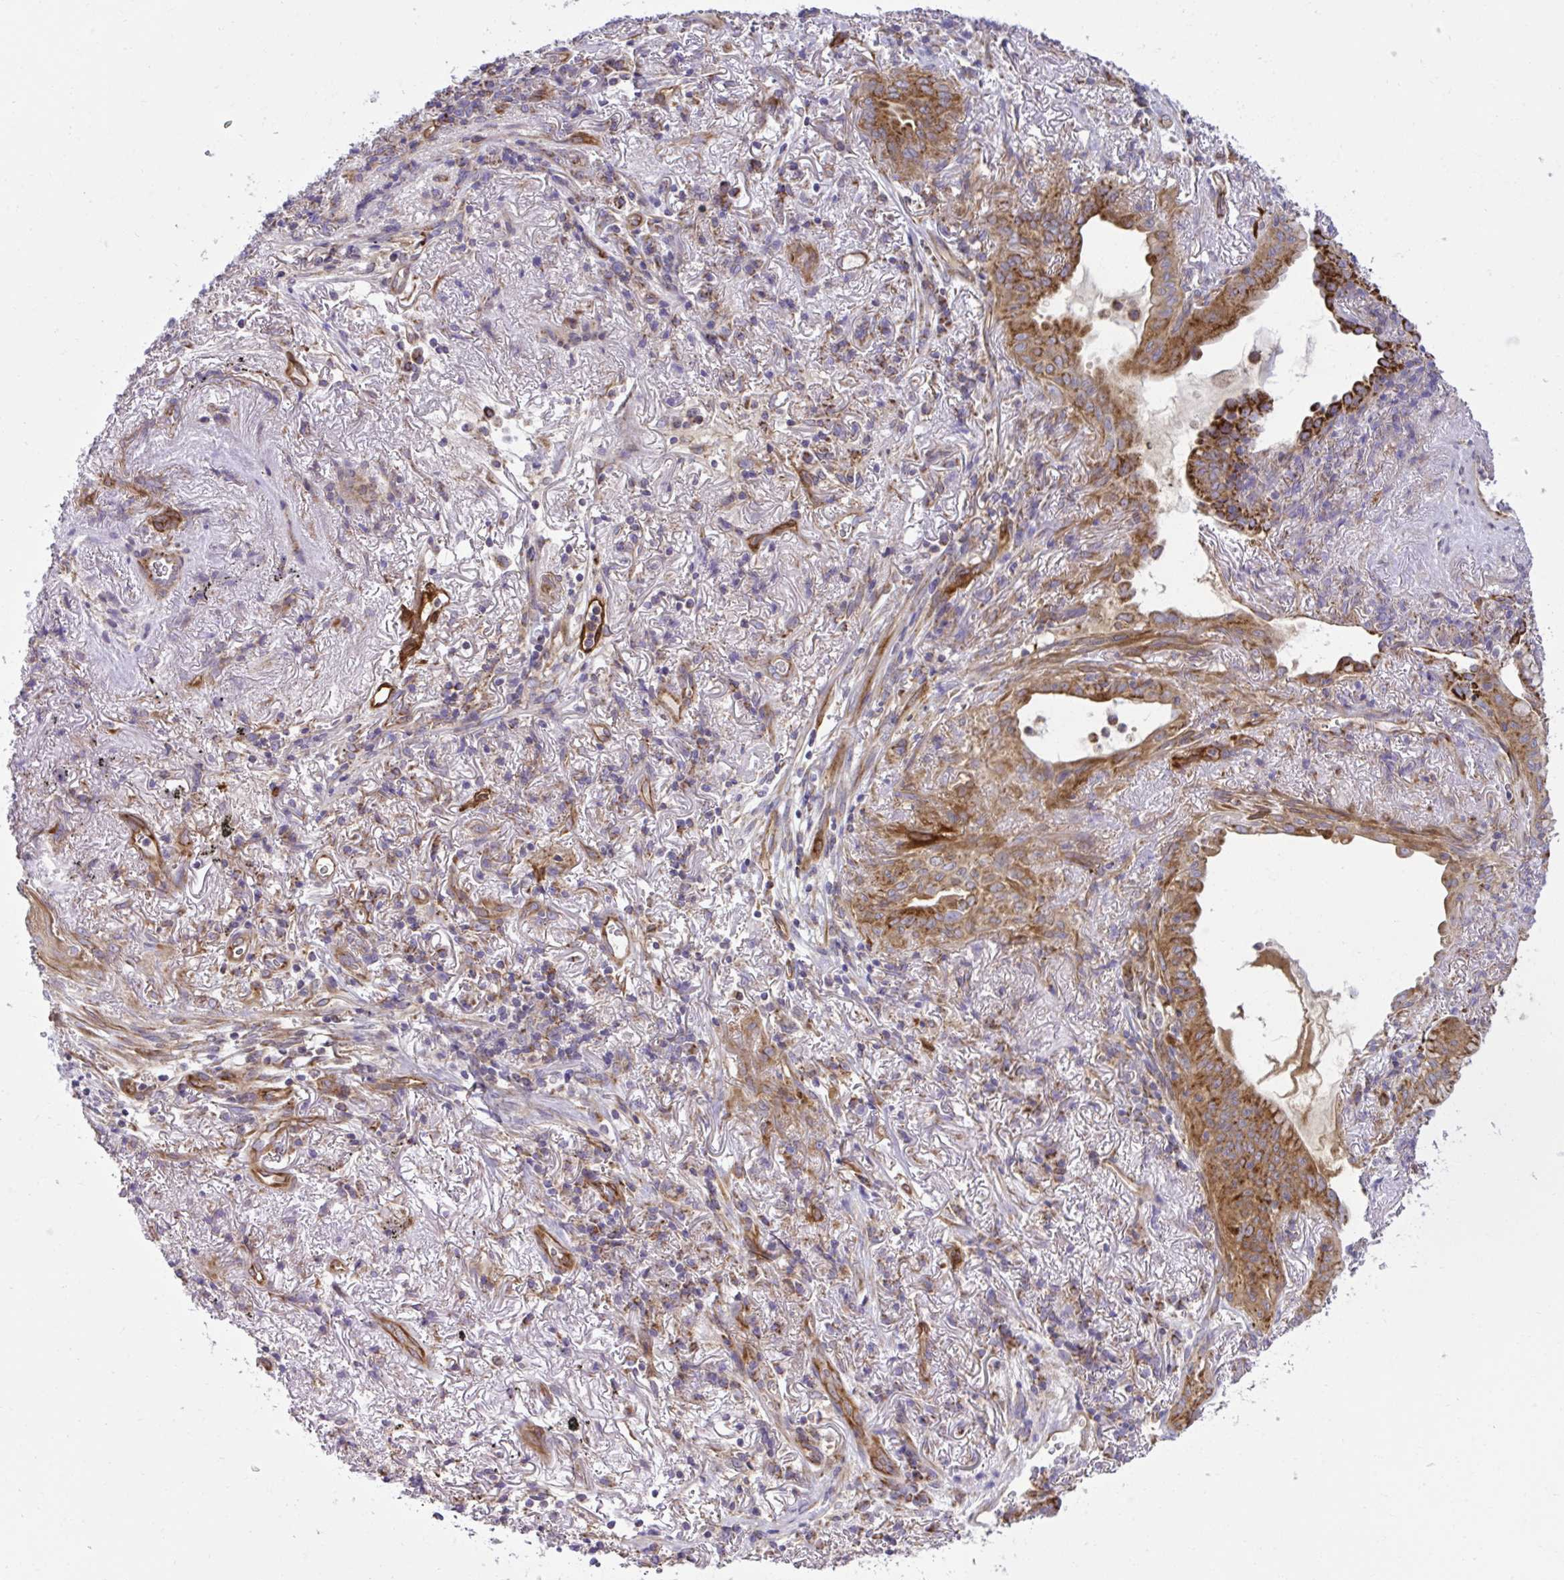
{"staining": {"intensity": "strong", "quantity": ">75%", "location": "cytoplasmic/membranous"}, "tissue": "lung cancer", "cell_type": "Tumor cells", "image_type": "cancer", "snomed": [{"axis": "morphology", "description": "Adenocarcinoma, NOS"}, {"axis": "topography", "description": "Lung"}], "caption": "Brown immunohistochemical staining in human lung cancer exhibits strong cytoplasmic/membranous positivity in about >75% of tumor cells.", "gene": "LIMS1", "patient": {"sex": "male", "age": 77}}